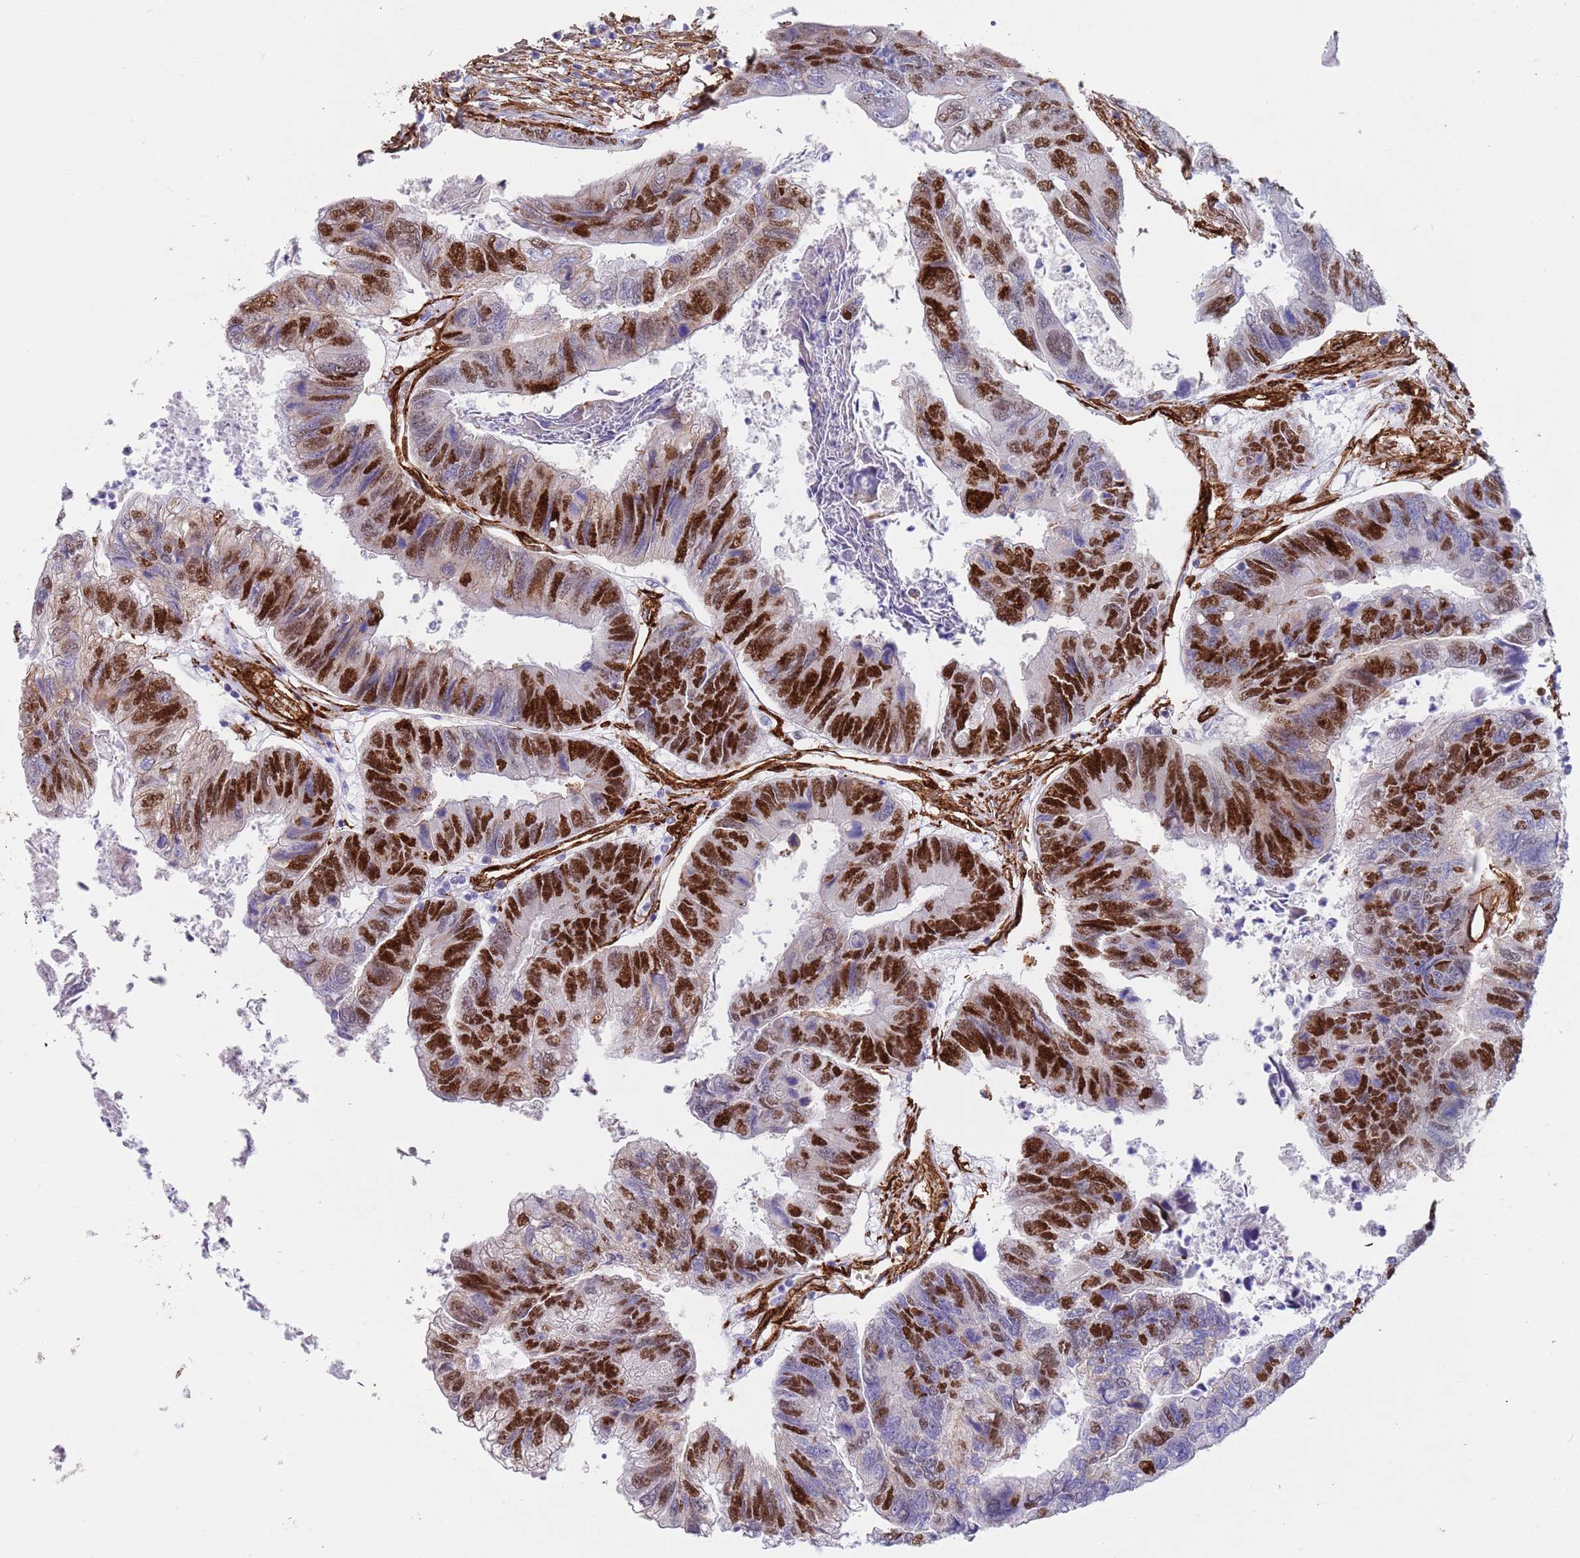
{"staining": {"intensity": "strong", "quantity": "25%-75%", "location": "nuclear"}, "tissue": "colorectal cancer", "cell_type": "Tumor cells", "image_type": "cancer", "snomed": [{"axis": "morphology", "description": "Adenocarcinoma, NOS"}, {"axis": "topography", "description": "Colon"}], "caption": "IHC micrograph of neoplastic tissue: human adenocarcinoma (colorectal) stained using immunohistochemistry reveals high levels of strong protein expression localized specifically in the nuclear of tumor cells, appearing as a nuclear brown color.", "gene": "CAV2", "patient": {"sex": "female", "age": 67}}